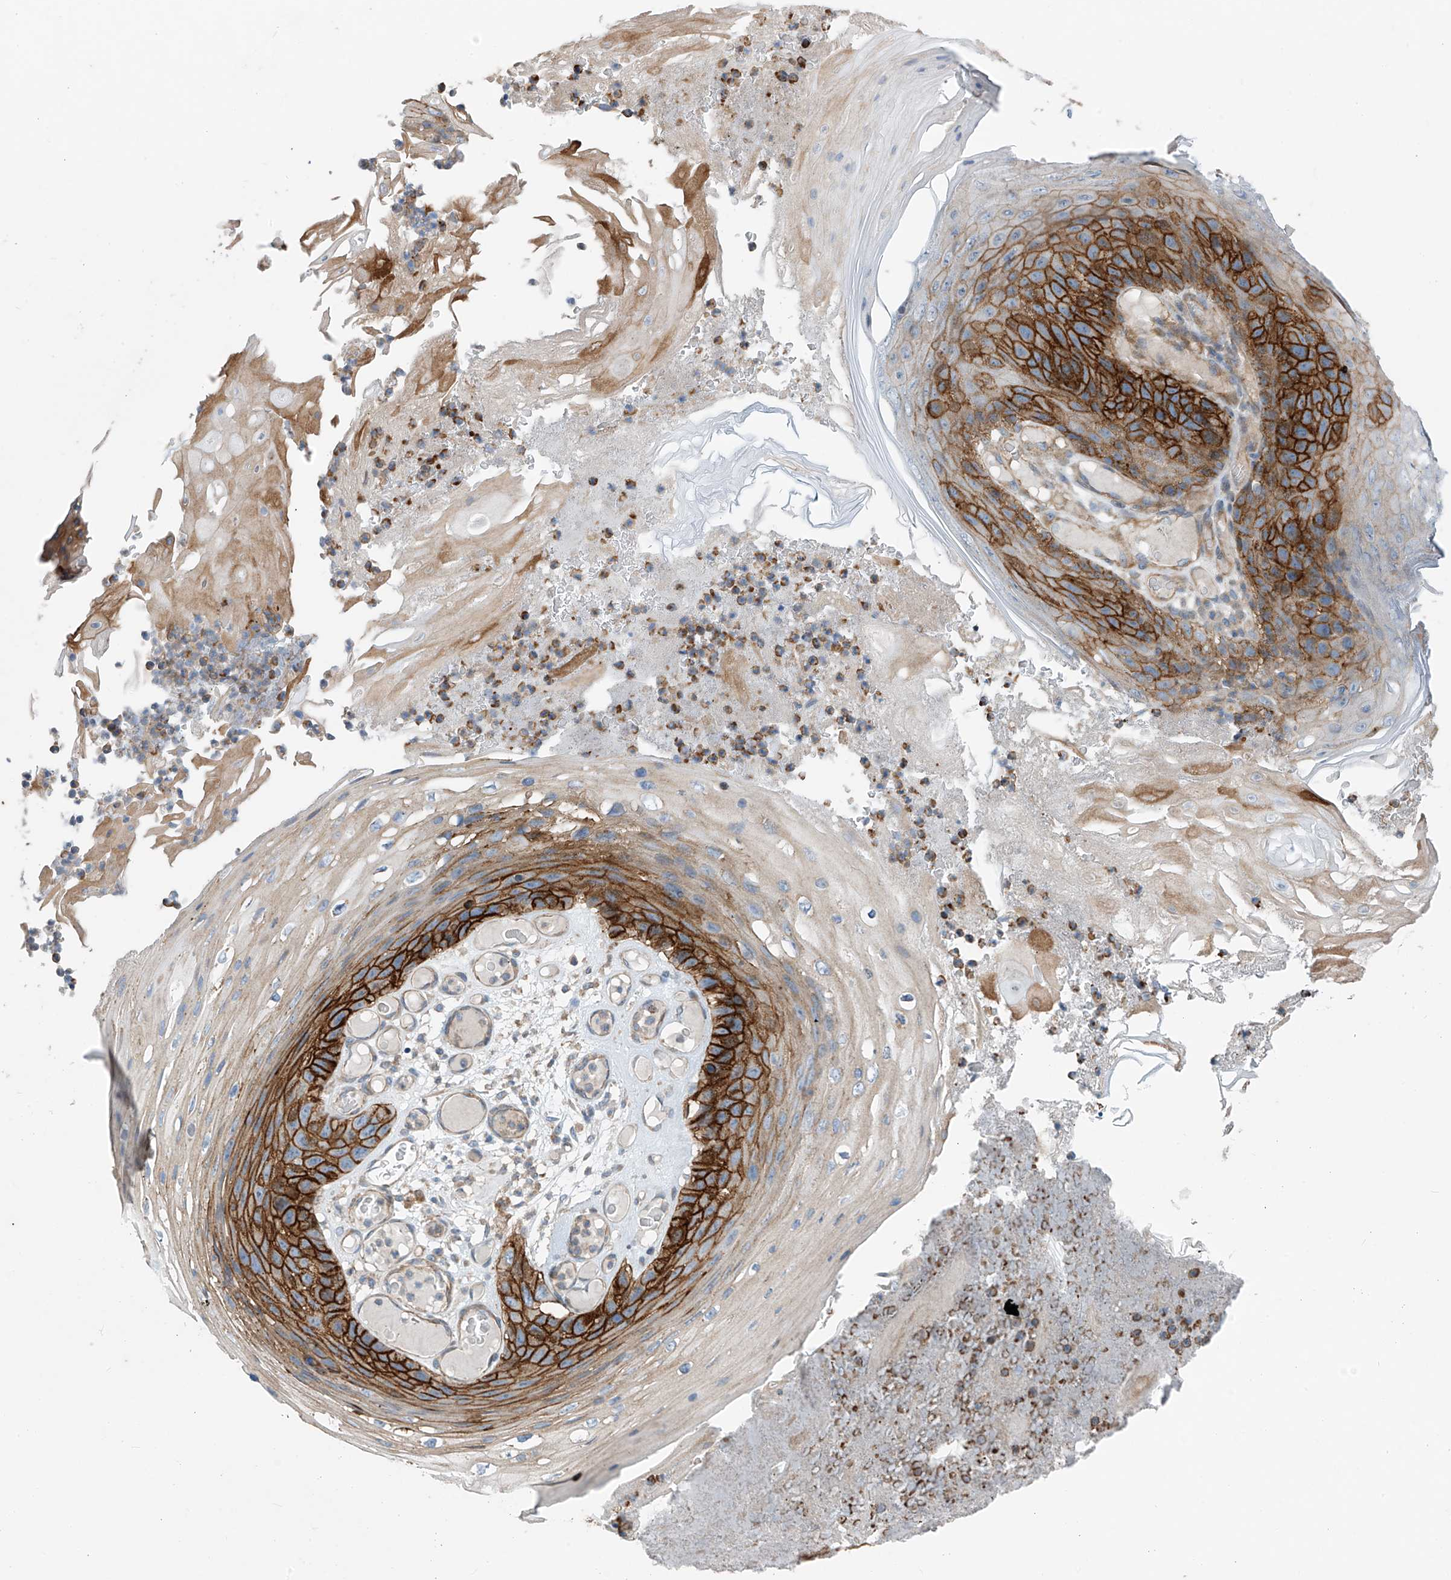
{"staining": {"intensity": "strong", "quantity": ">75%", "location": "cytoplasmic/membranous"}, "tissue": "skin cancer", "cell_type": "Tumor cells", "image_type": "cancer", "snomed": [{"axis": "morphology", "description": "Squamous cell carcinoma, NOS"}, {"axis": "topography", "description": "Skin"}], "caption": "Immunohistochemistry histopathology image of neoplastic tissue: skin squamous cell carcinoma stained using IHC exhibits high levels of strong protein expression localized specifically in the cytoplasmic/membranous of tumor cells, appearing as a cytoplasmic/membranous brown color.", "gene": "SLC1A5", "patient": {"sex": "female", "age": 88}}